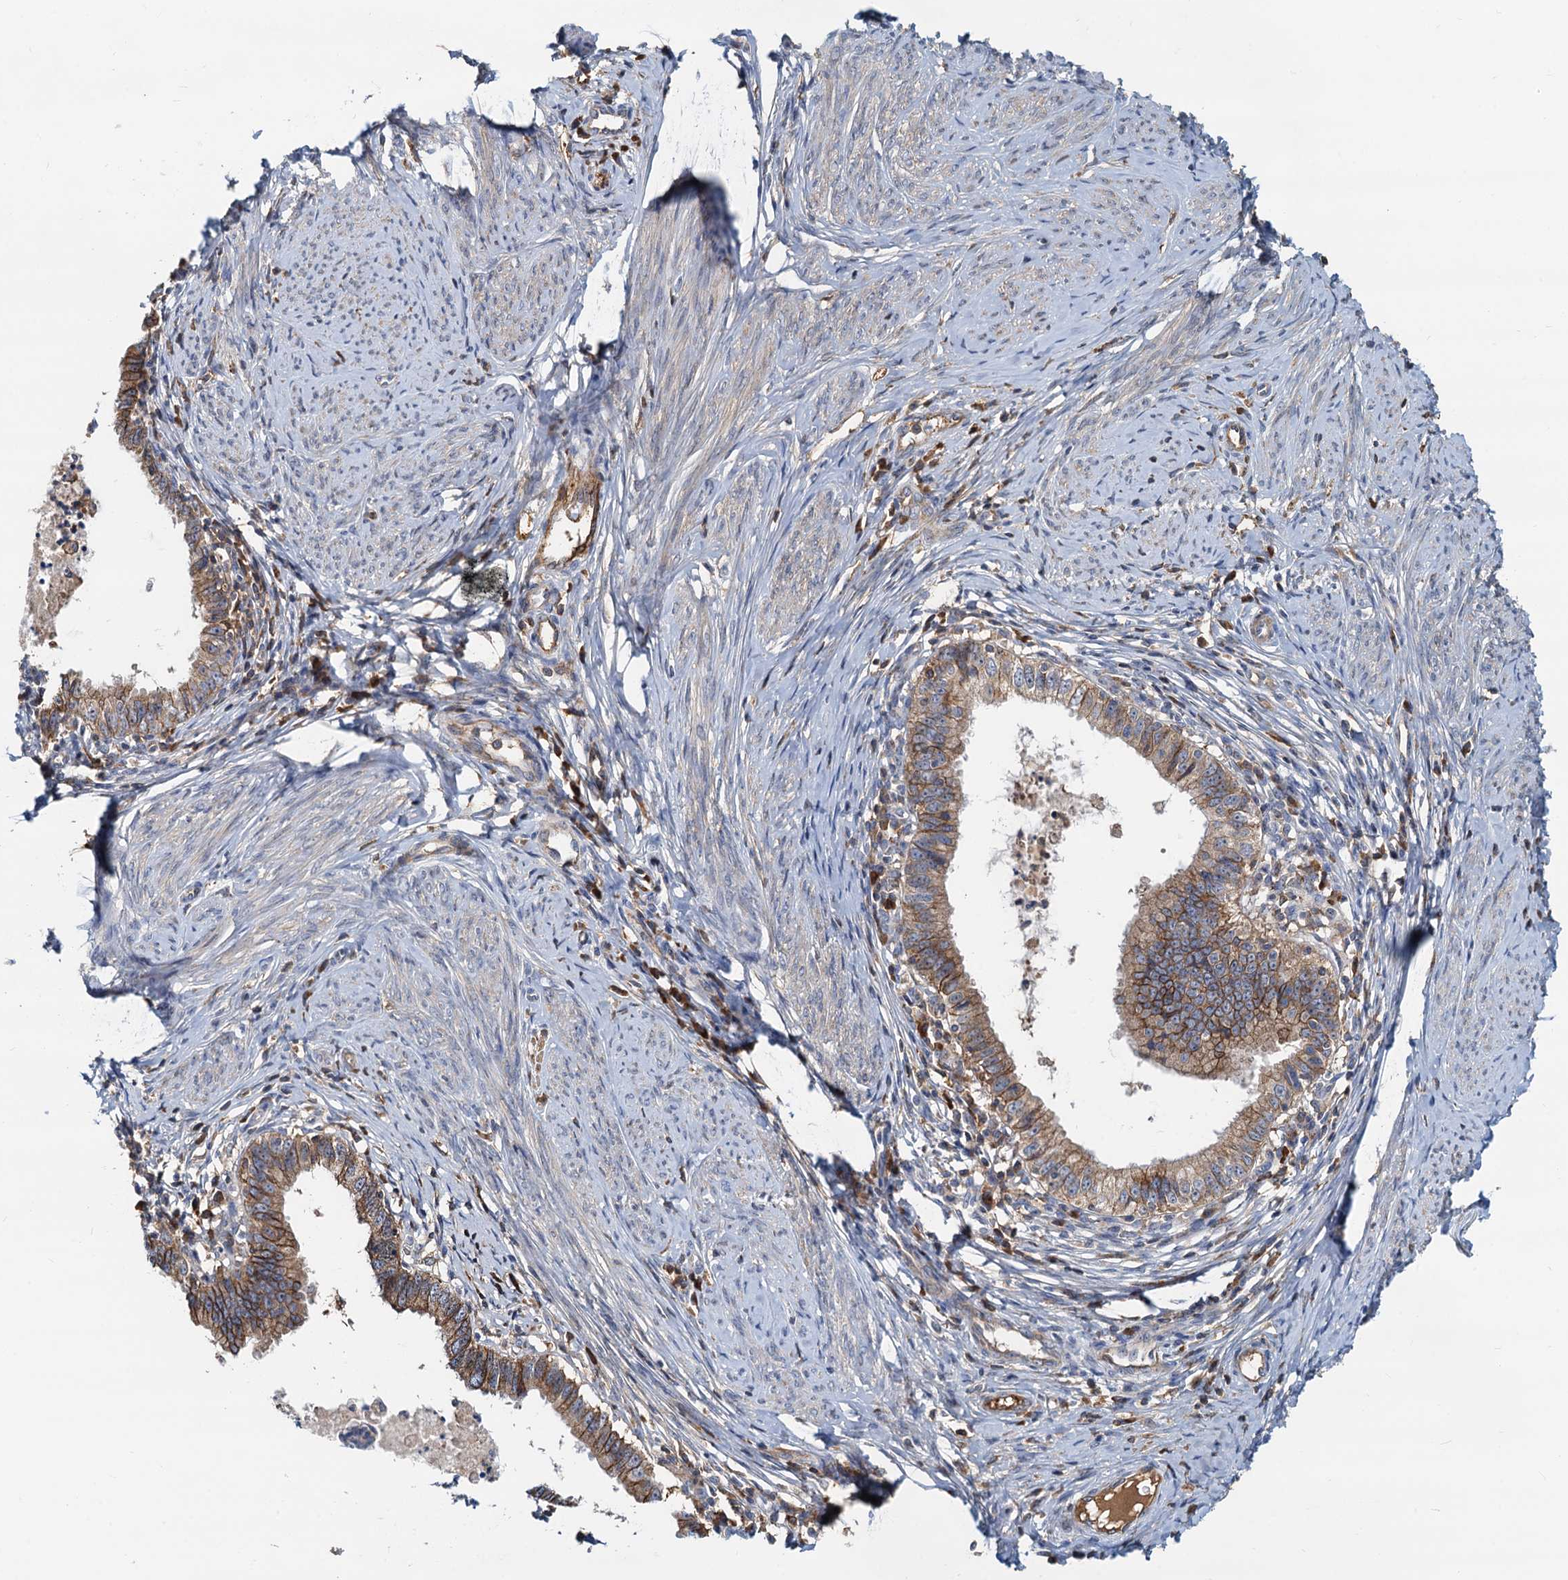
{"staining": {"intensity": "moderate", "quantity": ">75%", "location": "cytoplasmic/membranous"}, "tissue": "cervical cancer", "cell_type": "Tumor cells", "image_type": "cancer", "snomed": [{"axis": "morphology", "description": "Adenocarcinoma, NOS"}, {"axis": "topography", "description": "Cervix"}], "caption": "Human cervical cancer (adenocarcinoma) stained with a protein marker demonstrates moderate staining in tumor cells.", "gene": "LNX2", "patient": {"sex": "female", "age": 36}}